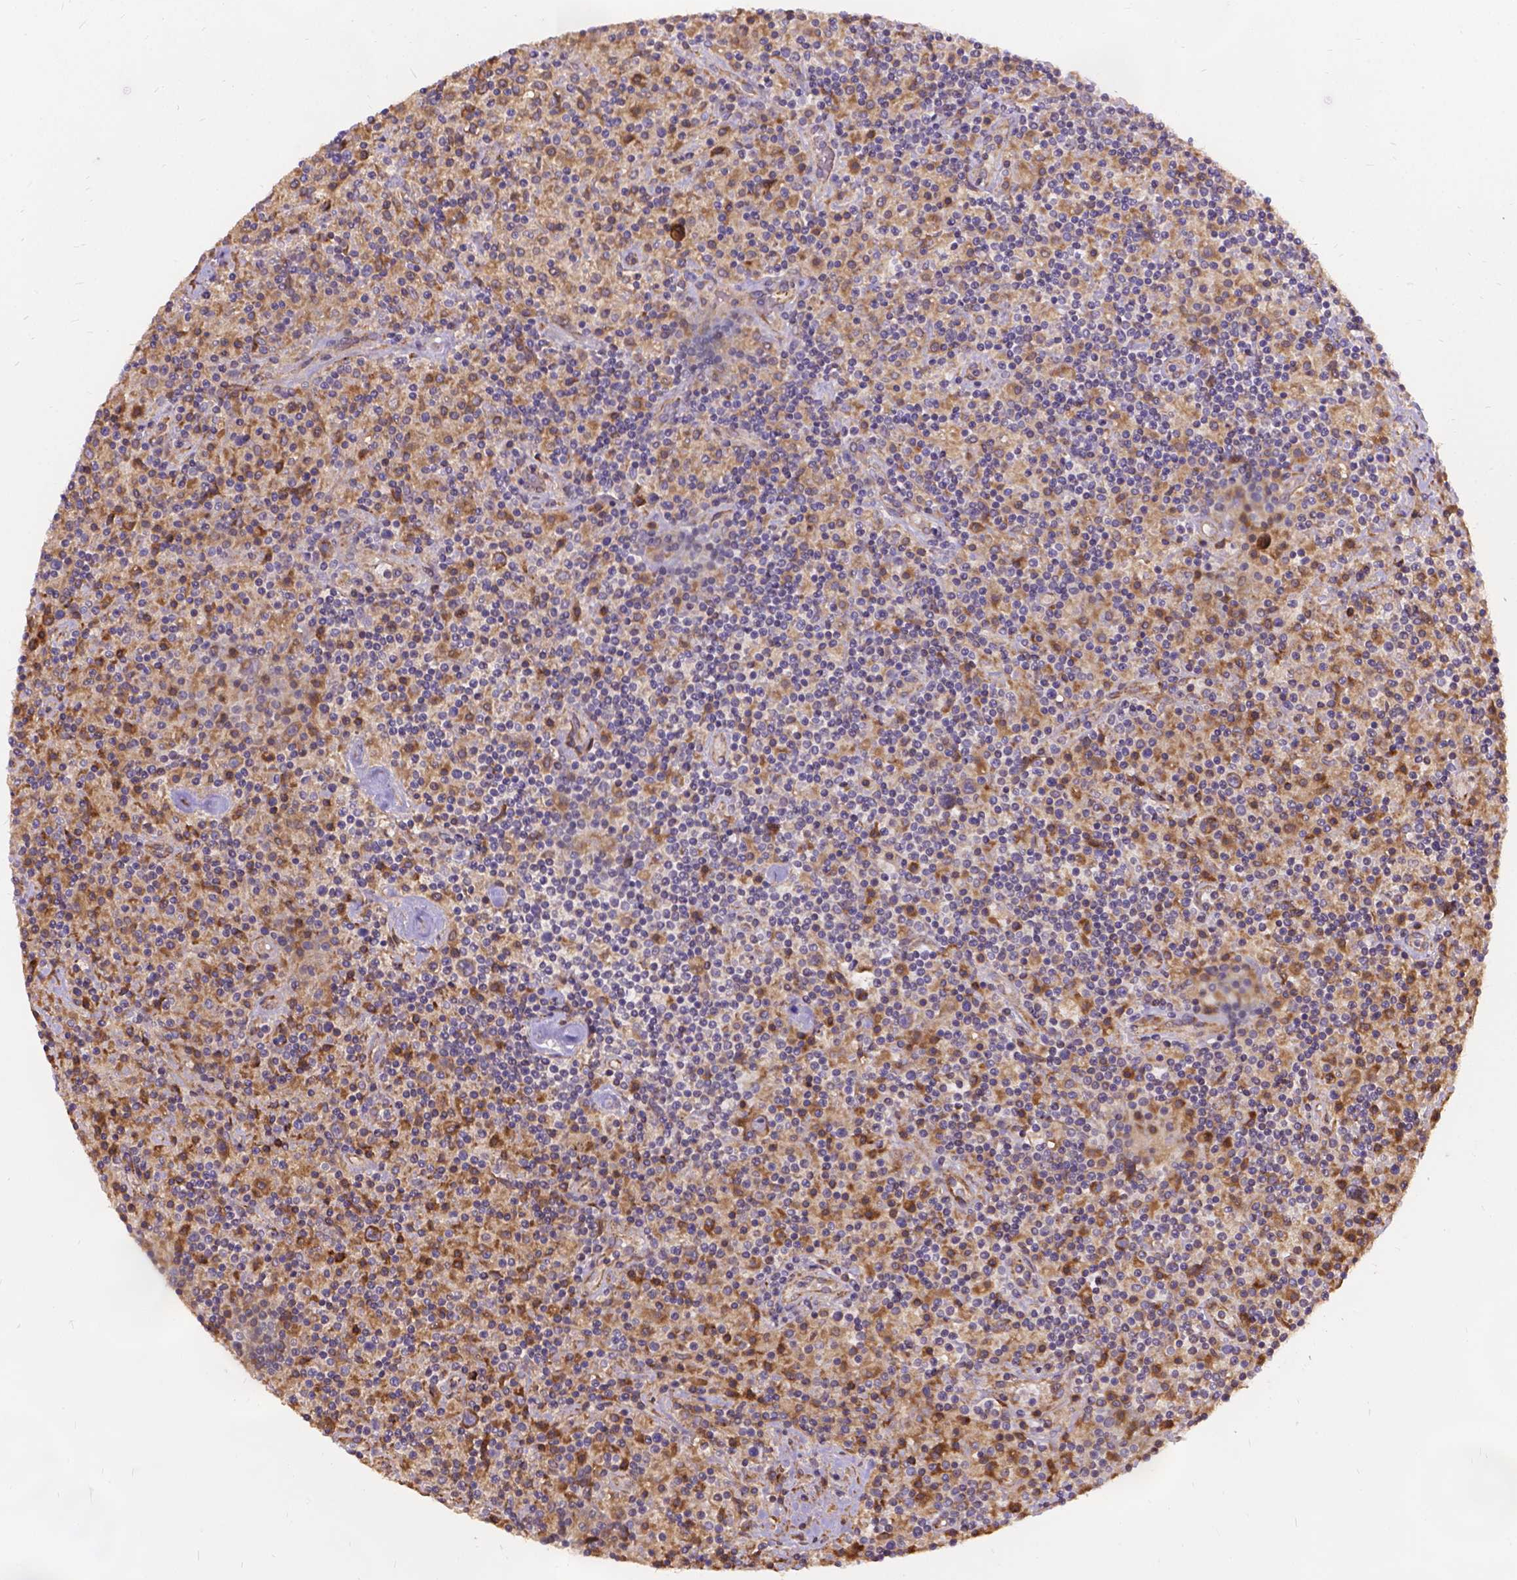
{"staining": {"intensity": "weak", "quantity": ">75%", "location": "cytoplasmic/membranous"}, "tissue": "lymphoma", "cell_type": "Tumor cells", "image_type": "cancer", "snomed": [{"axis": "morphology", "description": "Hodgkin's disease, NOS"}, {"axis": "topography", "description": "Lymph node"}], "caption": "Immunohistochemistry (IHC) photomicrograph of neoplastic tissue: human lymphoma stained using IHC shows low levels of weak protein expression localized specifically in the cytoplasmic/membranous of tumor cells, appearing as a cytoplasmic/membranous brown color.", "gene": "DENND6A", "patient": {"sex": "male", "age": 70}}